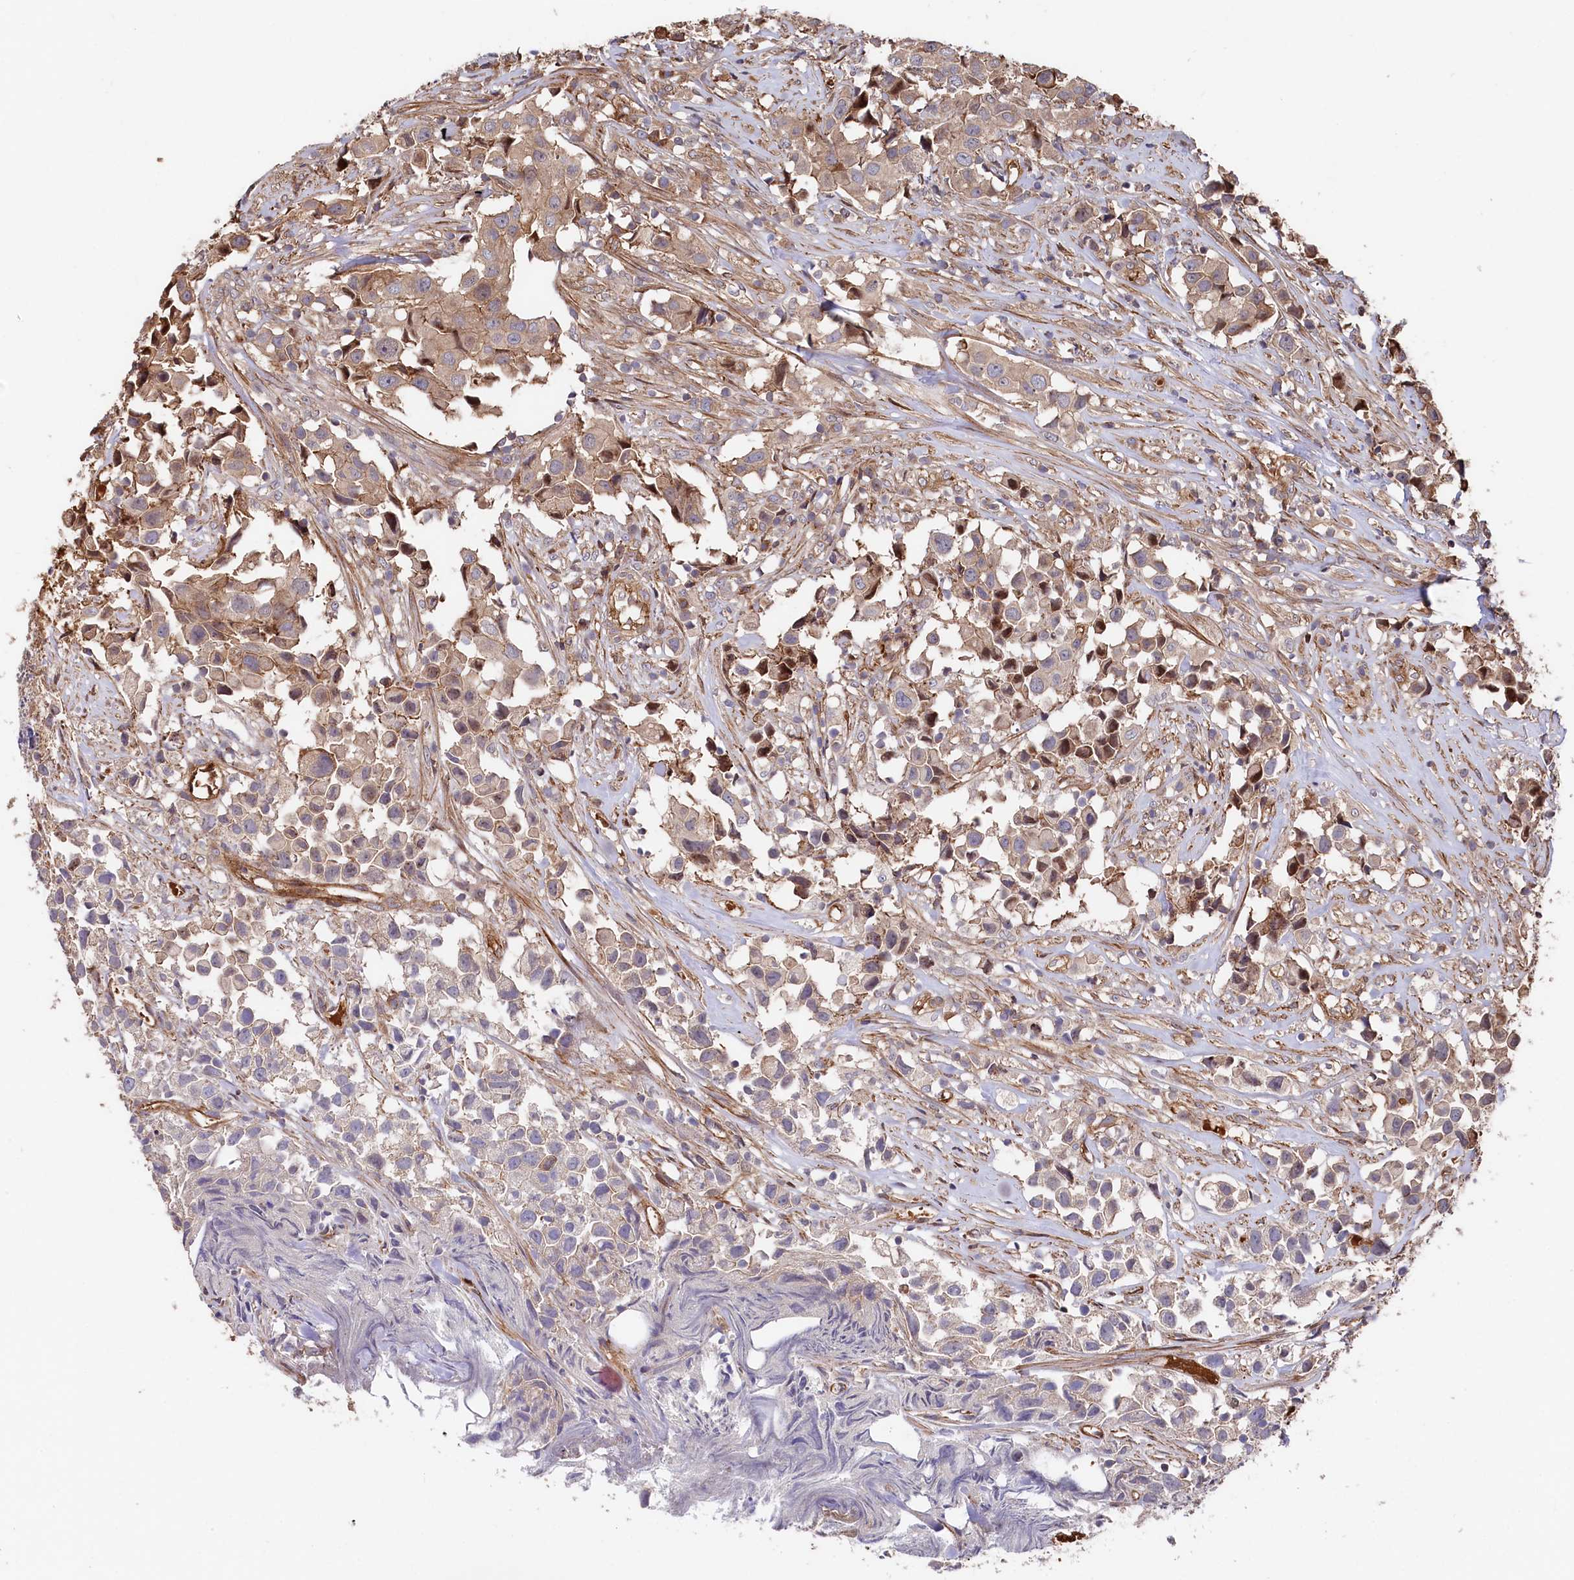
{"staining": {"intensity": "weak", "quantity": "25%-75%", "location": "cytoplasmic/membranous"}, "tissue": "urothelial cancer", "cell_type": "Tumor cells", "image_type": "cancer", "snomed": [{"axis": "morphology", "description": "Urothelial carcinoma, High grade"}, {"axis": "topography", "description": "Urinary bladder"}], "caption": "High-power microscopy captured an IHC micrograph of high-grade urothelial carcinoma, revealing weak cytoplasmic/membranous positivity in about 25%-75% of tumor cells.", "gene": "TNKS1BP1", "patient": {"sex": "female", "age": 75}}